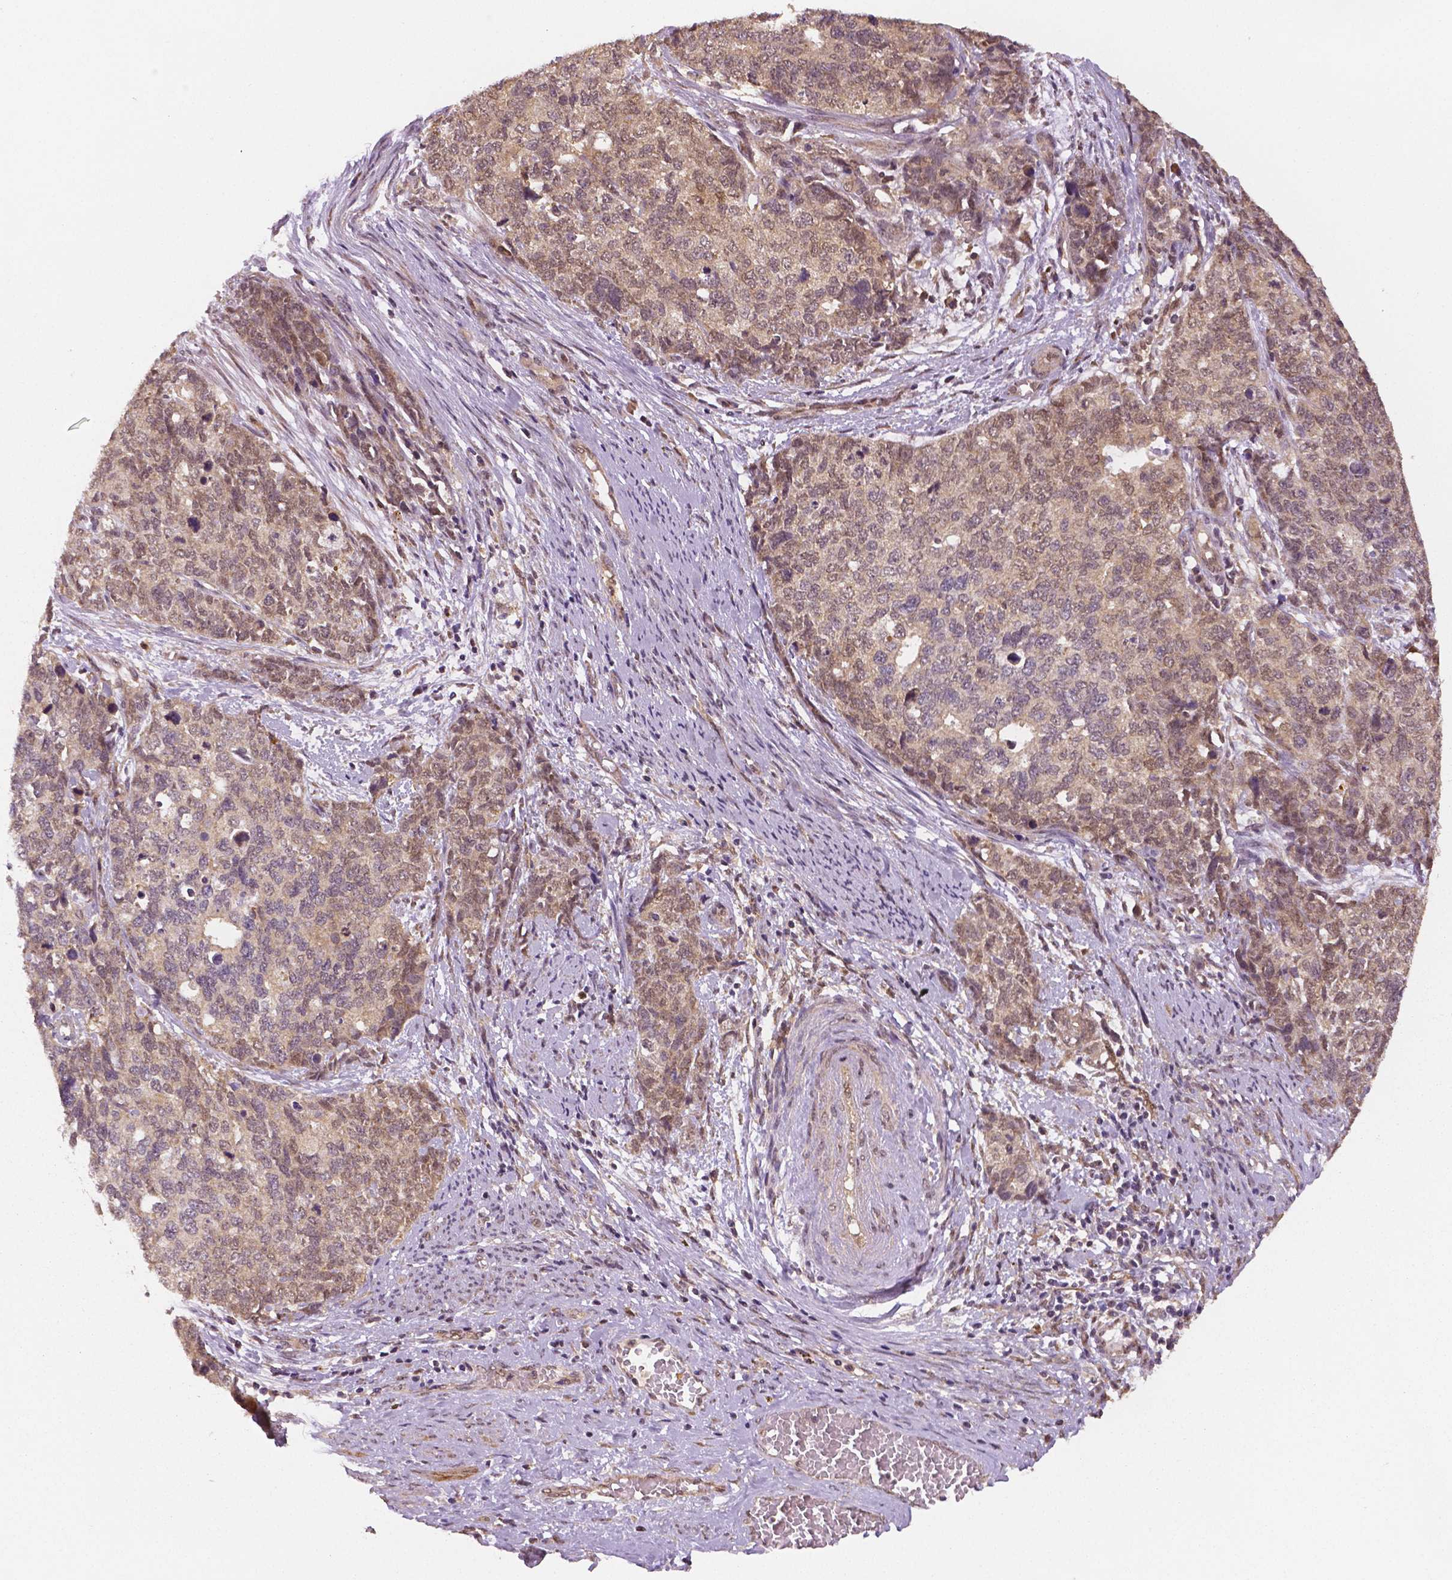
{"staining": {"intensity": "weak", "quantity": ">75%", "location": "cytoplasmic/membranous"}, "tissue": "cervical cancer", "cell_type": "Tumor cells", "image_type": "cancer", "snomed": [{"axis": "morphology", "description": "Squamous cell carcinoma, NOS"}, {"axis": "topography", "description": "Cervix"}], "caption": "Weak cytoplasmic/membranous expression is seen in approximately >75% of tumor cells in squamous cell carcinoma (cervical). The staining was performed using DAB (3,3'-diaminobenzidine), with brown indicating positive protein expression. Nuclei are stained blue with hematoxylin.", "gene": "STAT3", "patient": {"sex": "female", "age": 63}}